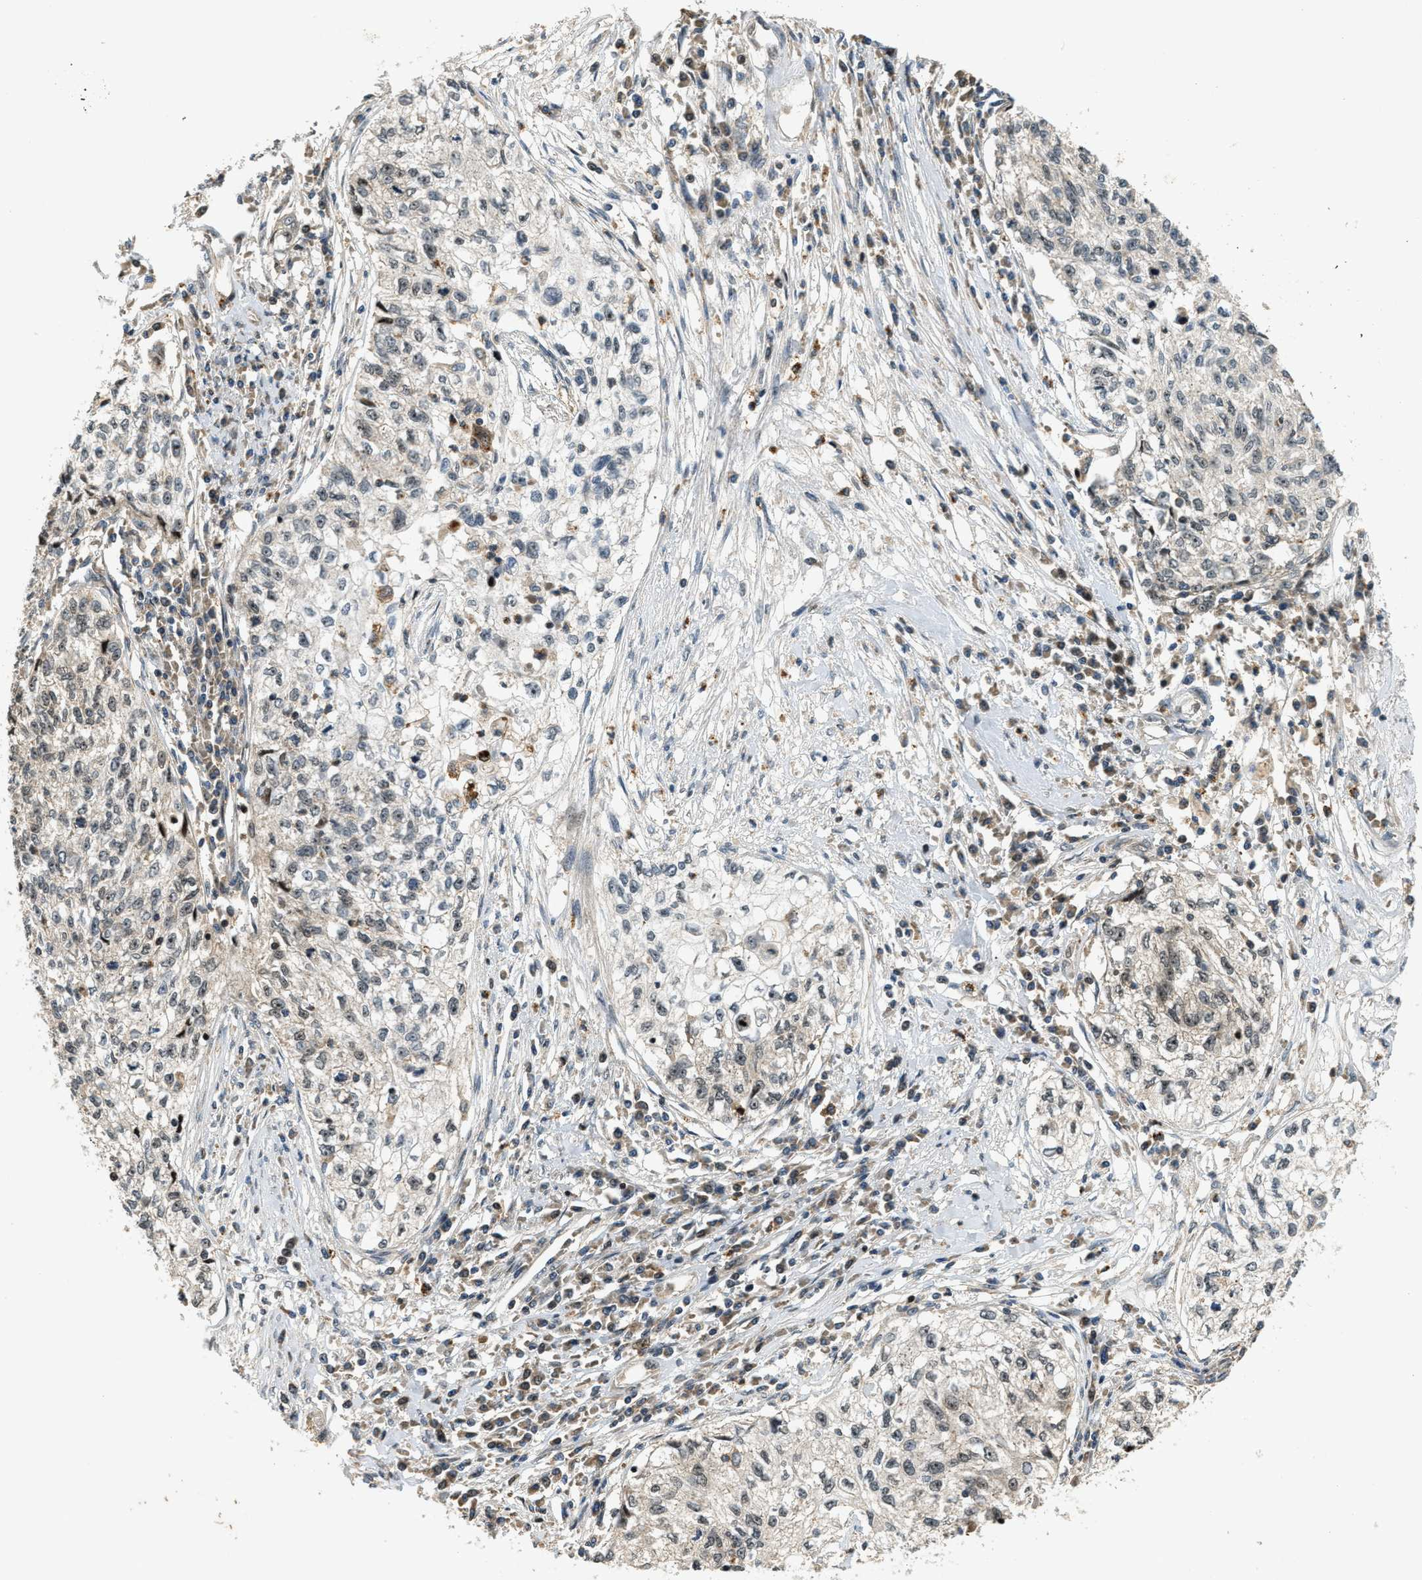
{"staining": {"intensity": "negative", "quantity": "none", "location": "none"}, "tissue": "cervical cancer", "cell_type": "Tumor cells", "image_type": "cancer", "snomed": [{"axis": "morphology", "description": "Squamous cell carcinoma, NOS"}, {"axis": "topography", "description": "Cervix"}], "caption": "Immunohistochemistry (IHC) photomicrograph of neoplastic tissue: human cervical squamous cell carcinoma stained with DAB (3,3'-diaminobenzidine) displays no significant protein staining in tumor cells. The staining is performed using DAB (3,3'-diaminobenzidine) brown chromogen with nuclei counter-stained in using hematoxylin.", "gene": "TRAPPC14", "patient": {"sex": "female", "age": 57}}